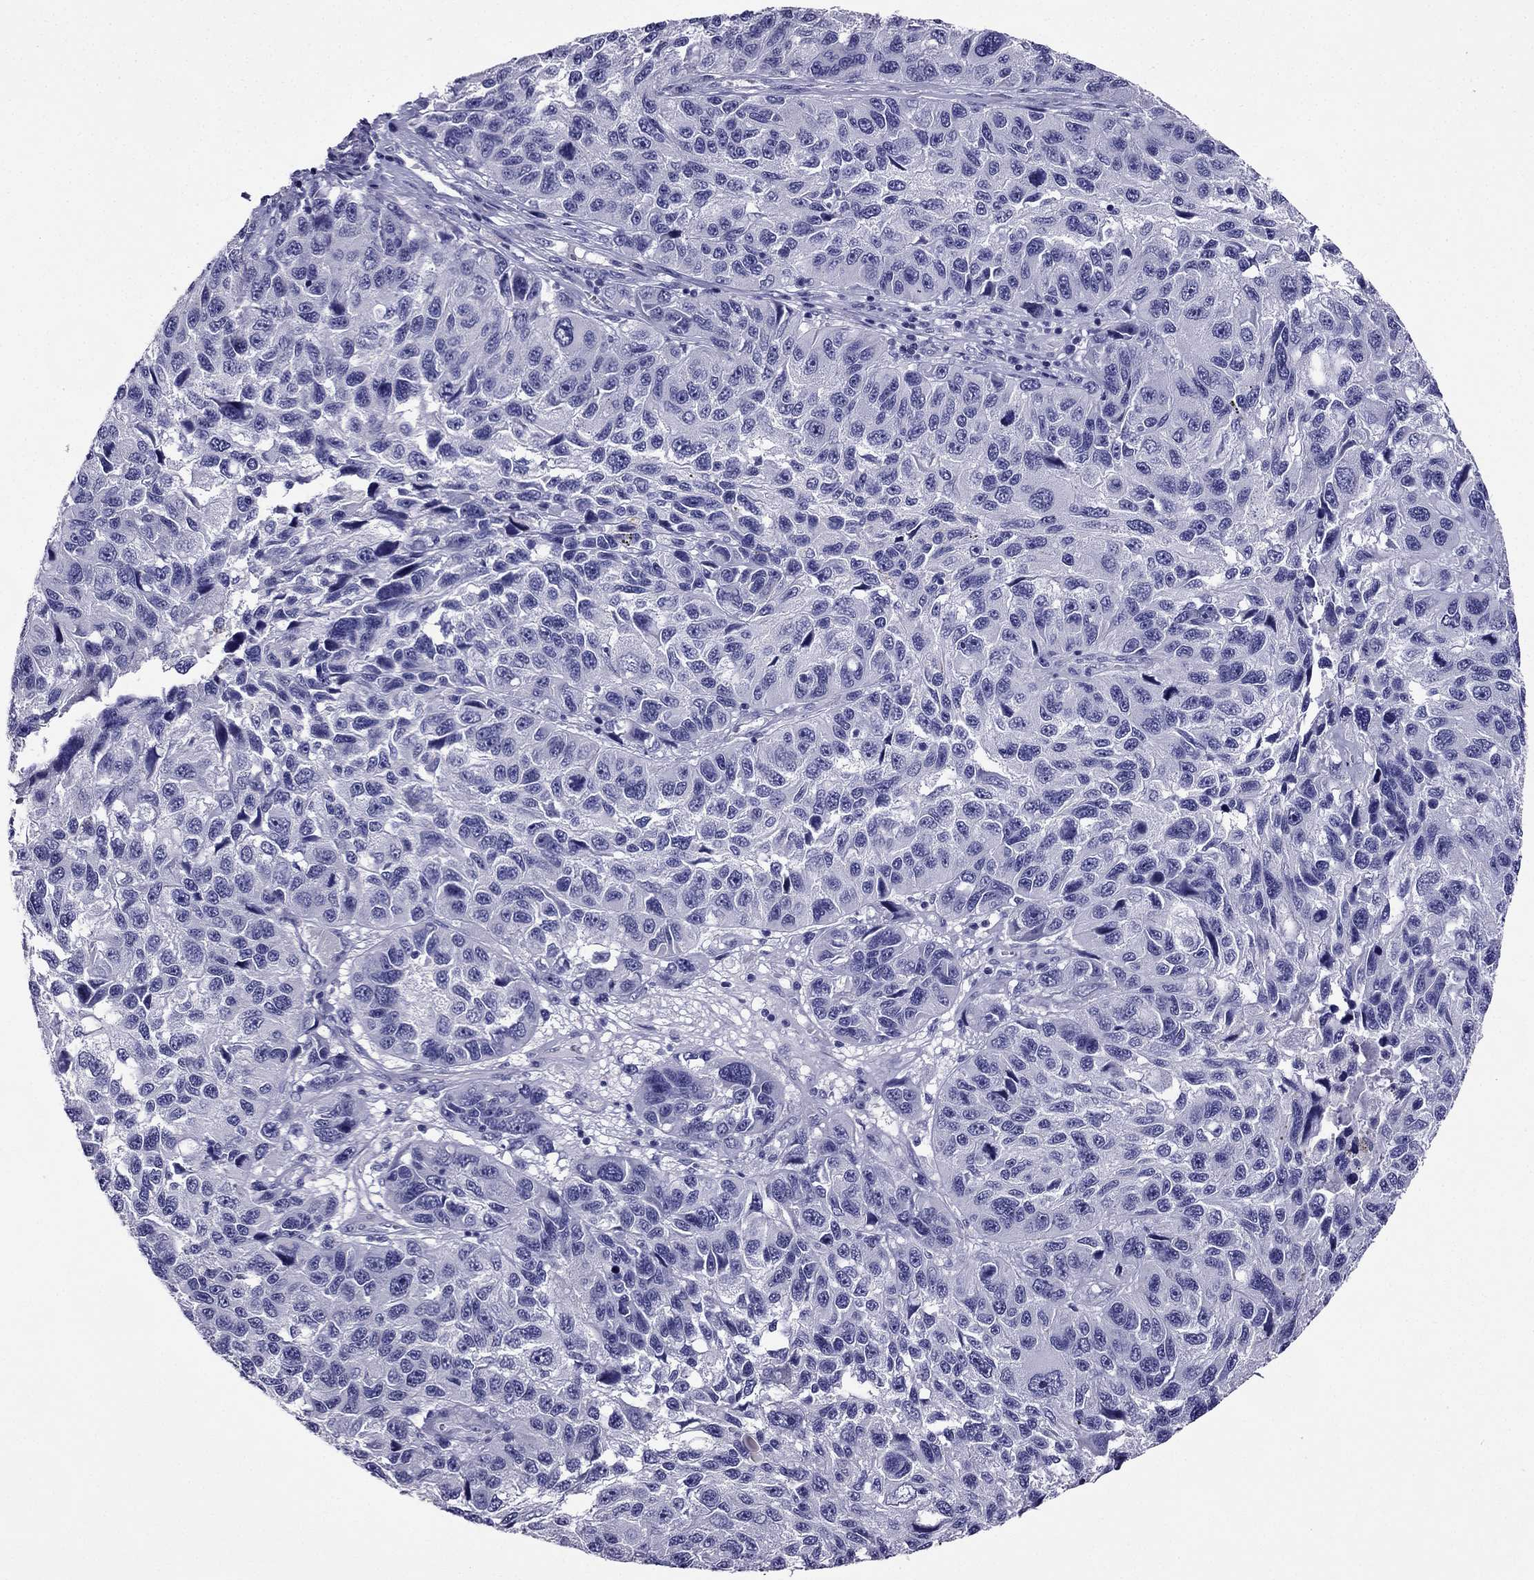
{"staining": {"intensity": "negative", "quantity": "none", "location": "none"}, "tissue": "melanoma", "cell_type": "Tumor cells", "image_type": "cancer", "snomed": [{"axis": "morphology", "description": "Malignant melanoma, NOS"}, {"axis": "topography", "description": "Skin"}], "caption": "IHC micrograph of neoplastic tissue: melanoma stained with DAB reveals no significant protein staining in tumor cells.", "gene": "ZNF541", "patient": {"sex": "male", "age": 53}}